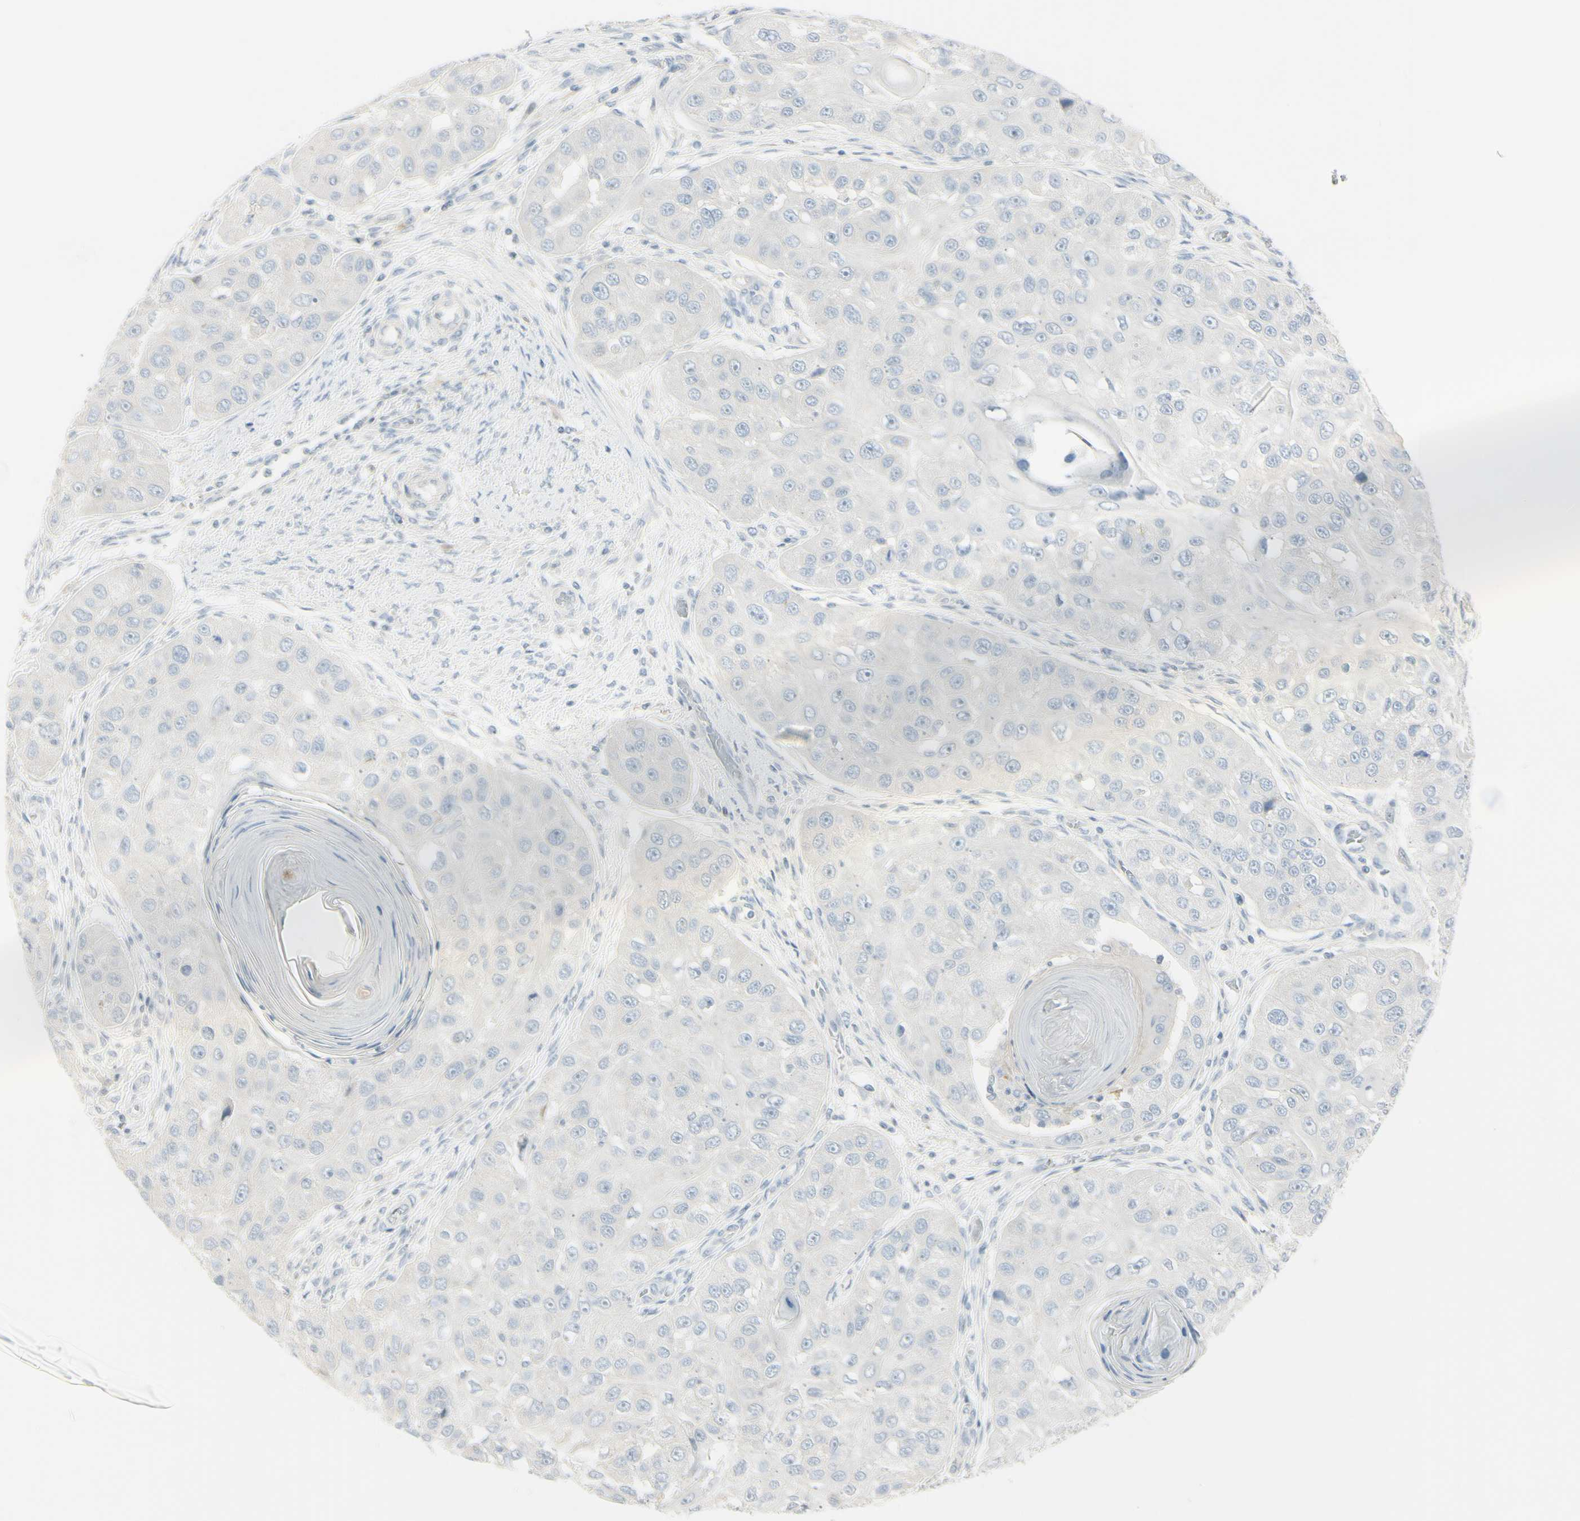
{"staining": {"intensity": "negative", "quantity": "none", "location": "none"}, "tissue": "head and neck cancer", "cell_type": "Tumor cells", "image_type": "cancer", "snomed": [{"axis": "morphology", "description": "Normal tissue, NOS"}, {"axis": "morphology", "description": "Squamous cell carcinoma, NOS"}, {"axis": "topography", "description": "Skeletal muscle"}, {"axis": "topography", "description": "Head-Neck"}], "caption": "Human squamous cell carcinoma (head and neck) stained for a protein using IHC demonstrates no expression in tumor cells.", "gene": "ASB9", "patient": {"sex": "male", "age": 51}}